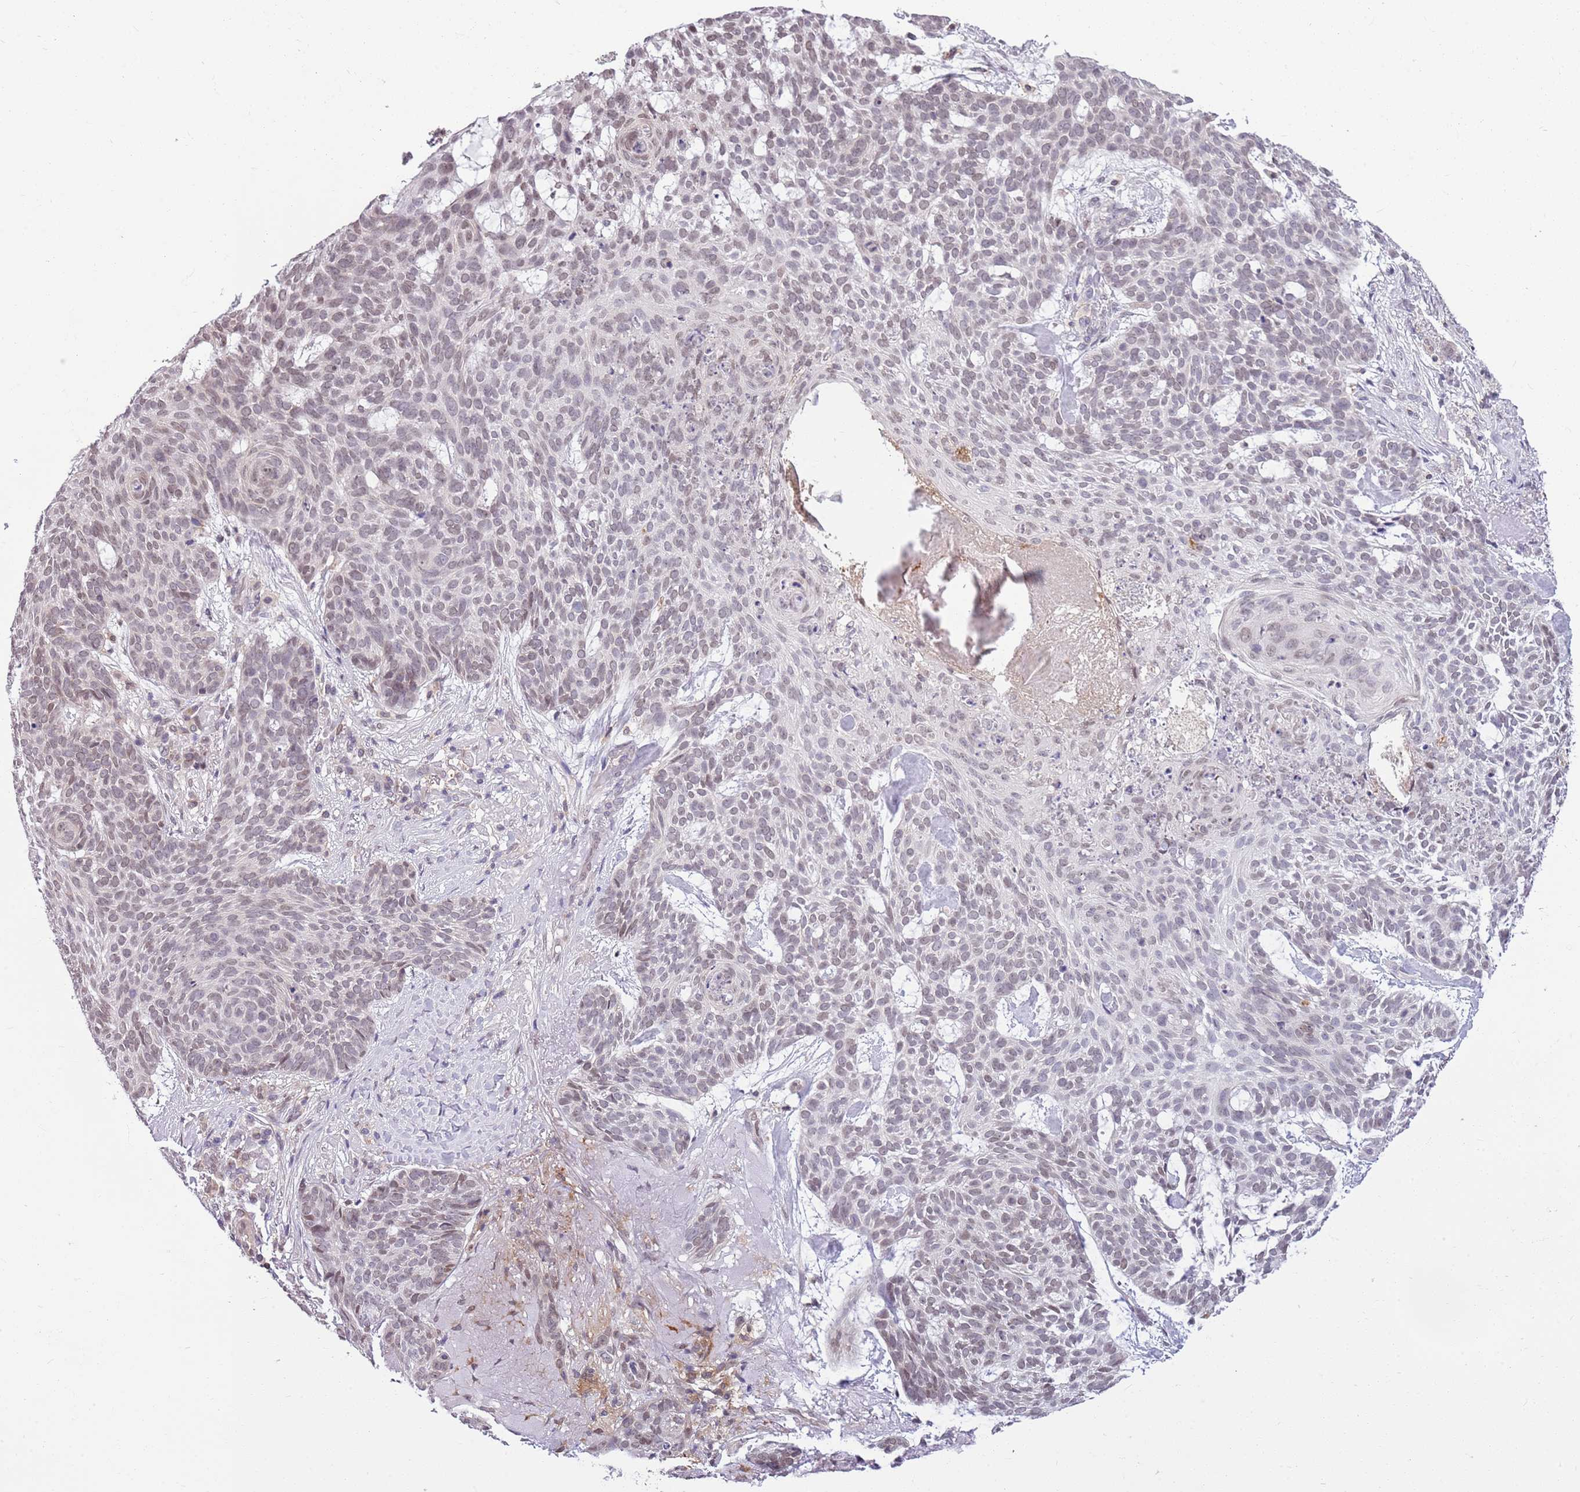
{"staining": {"intensity": "weak", "quantity": "<25%", "location": "nuclear"}, "tissue": "skin cancer", "cell_type": "Tumor cells", "image_type": "cancer", "snomed": [{"axis": "morphology", "description": "Basal cell carcinoma"}, {"axis": "topography", "description": "Skin"}], "caption": "This is an IHC photomicrograph of skin basal cell carcinoma. There is no expression in tumor cells.", "gene": "DHX32", "patient": {"sex": "female", "age": 89}}